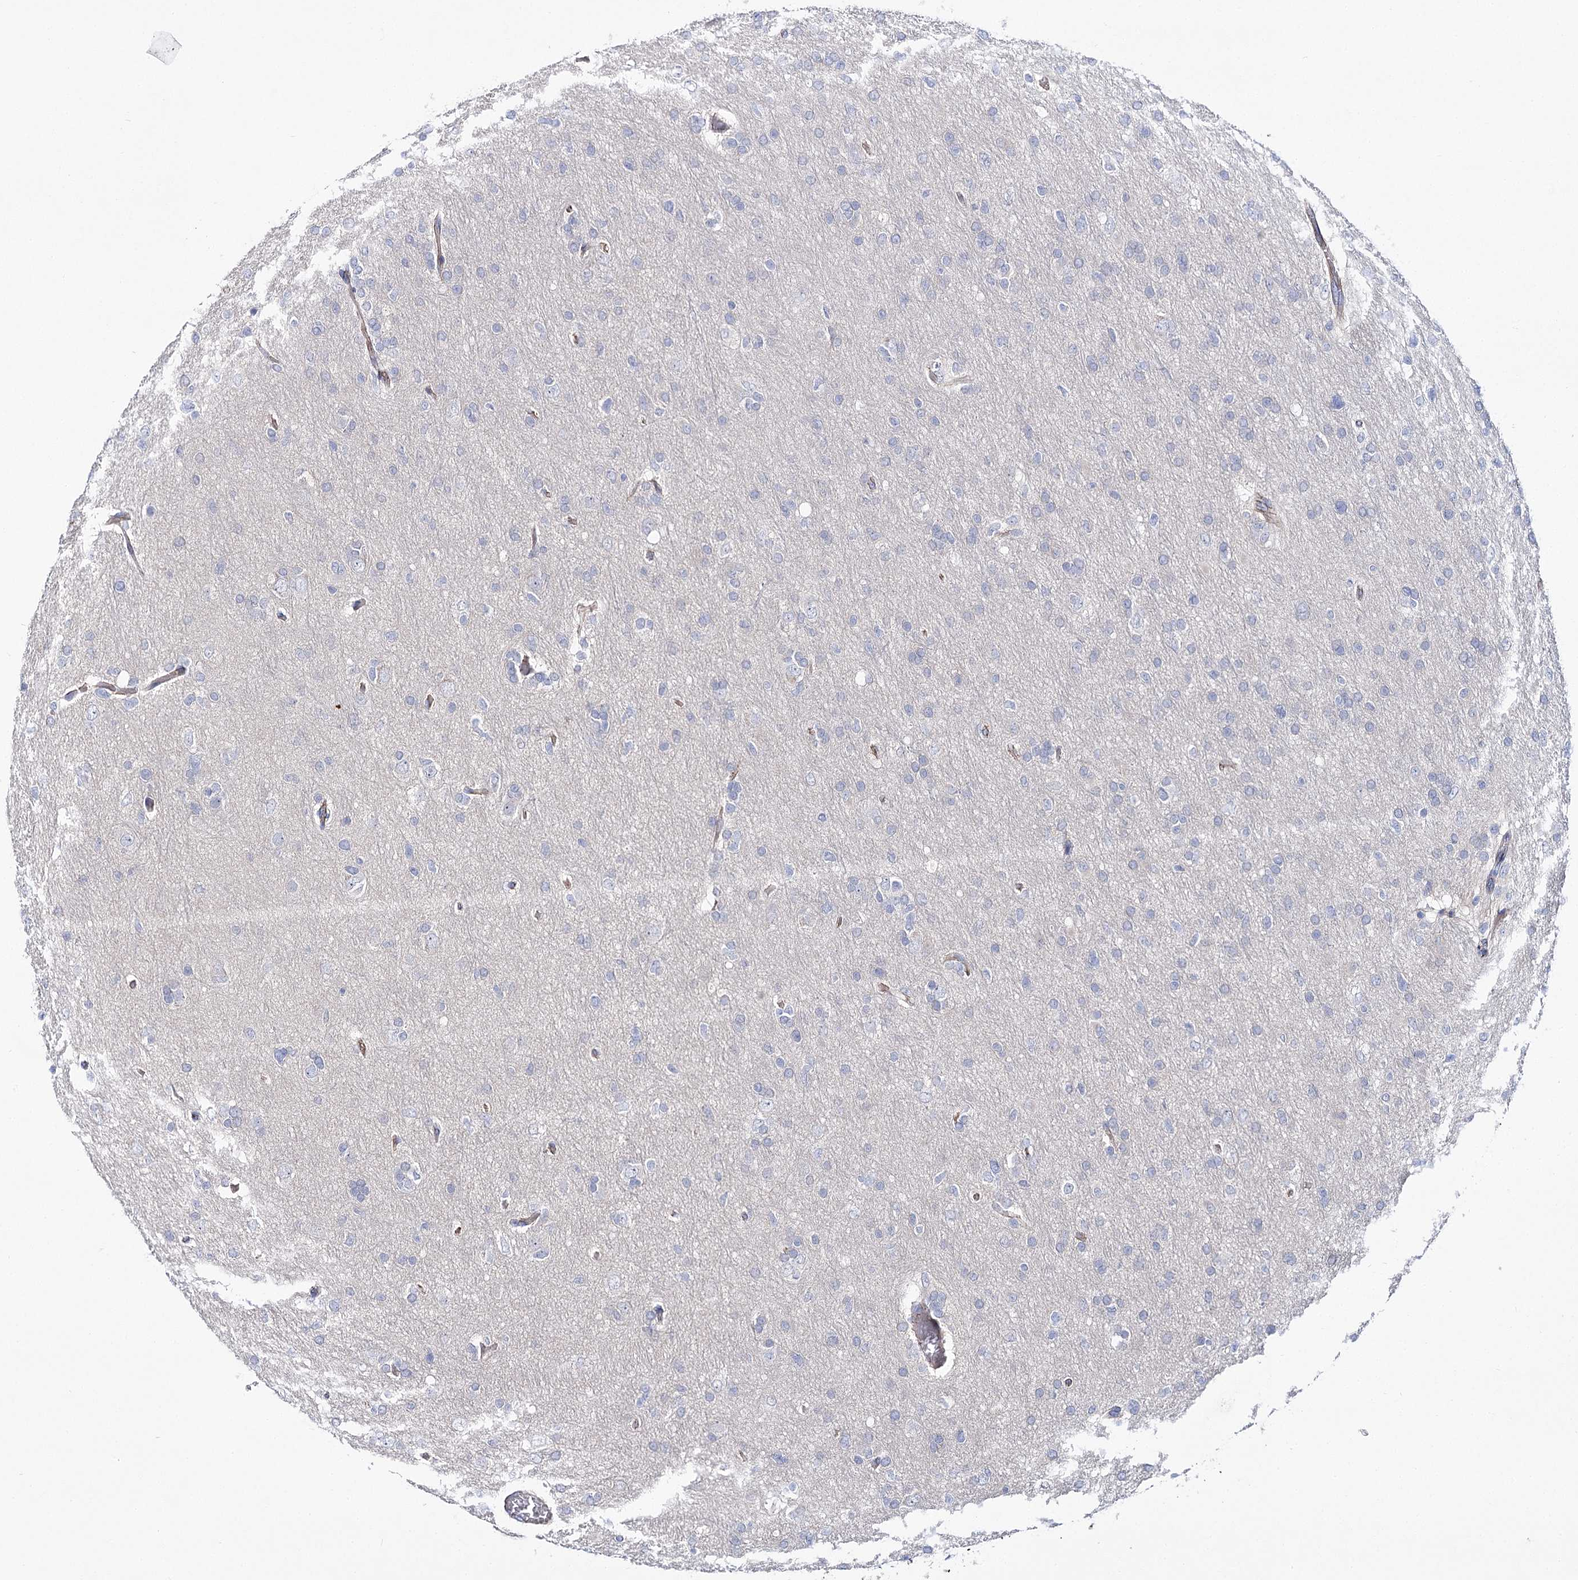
{"staining": {"intensity": "negative", "quantity": "none", "location": "none"}, "tissue": "glioma", "cell_type": "Tumor cells", "image_type": "cancer", "snomed": [{"axis": "morphology", "description": "Glioma, malignant, High grade"}, {"axis": "topography", "description": "Cerebral cortex"}], "caption": "Immunohistochemical staining of human glioma reveals no significant expression in tumor cells.", "gene": "NRAP", "patient": {"sex": "female", "age": 36}}